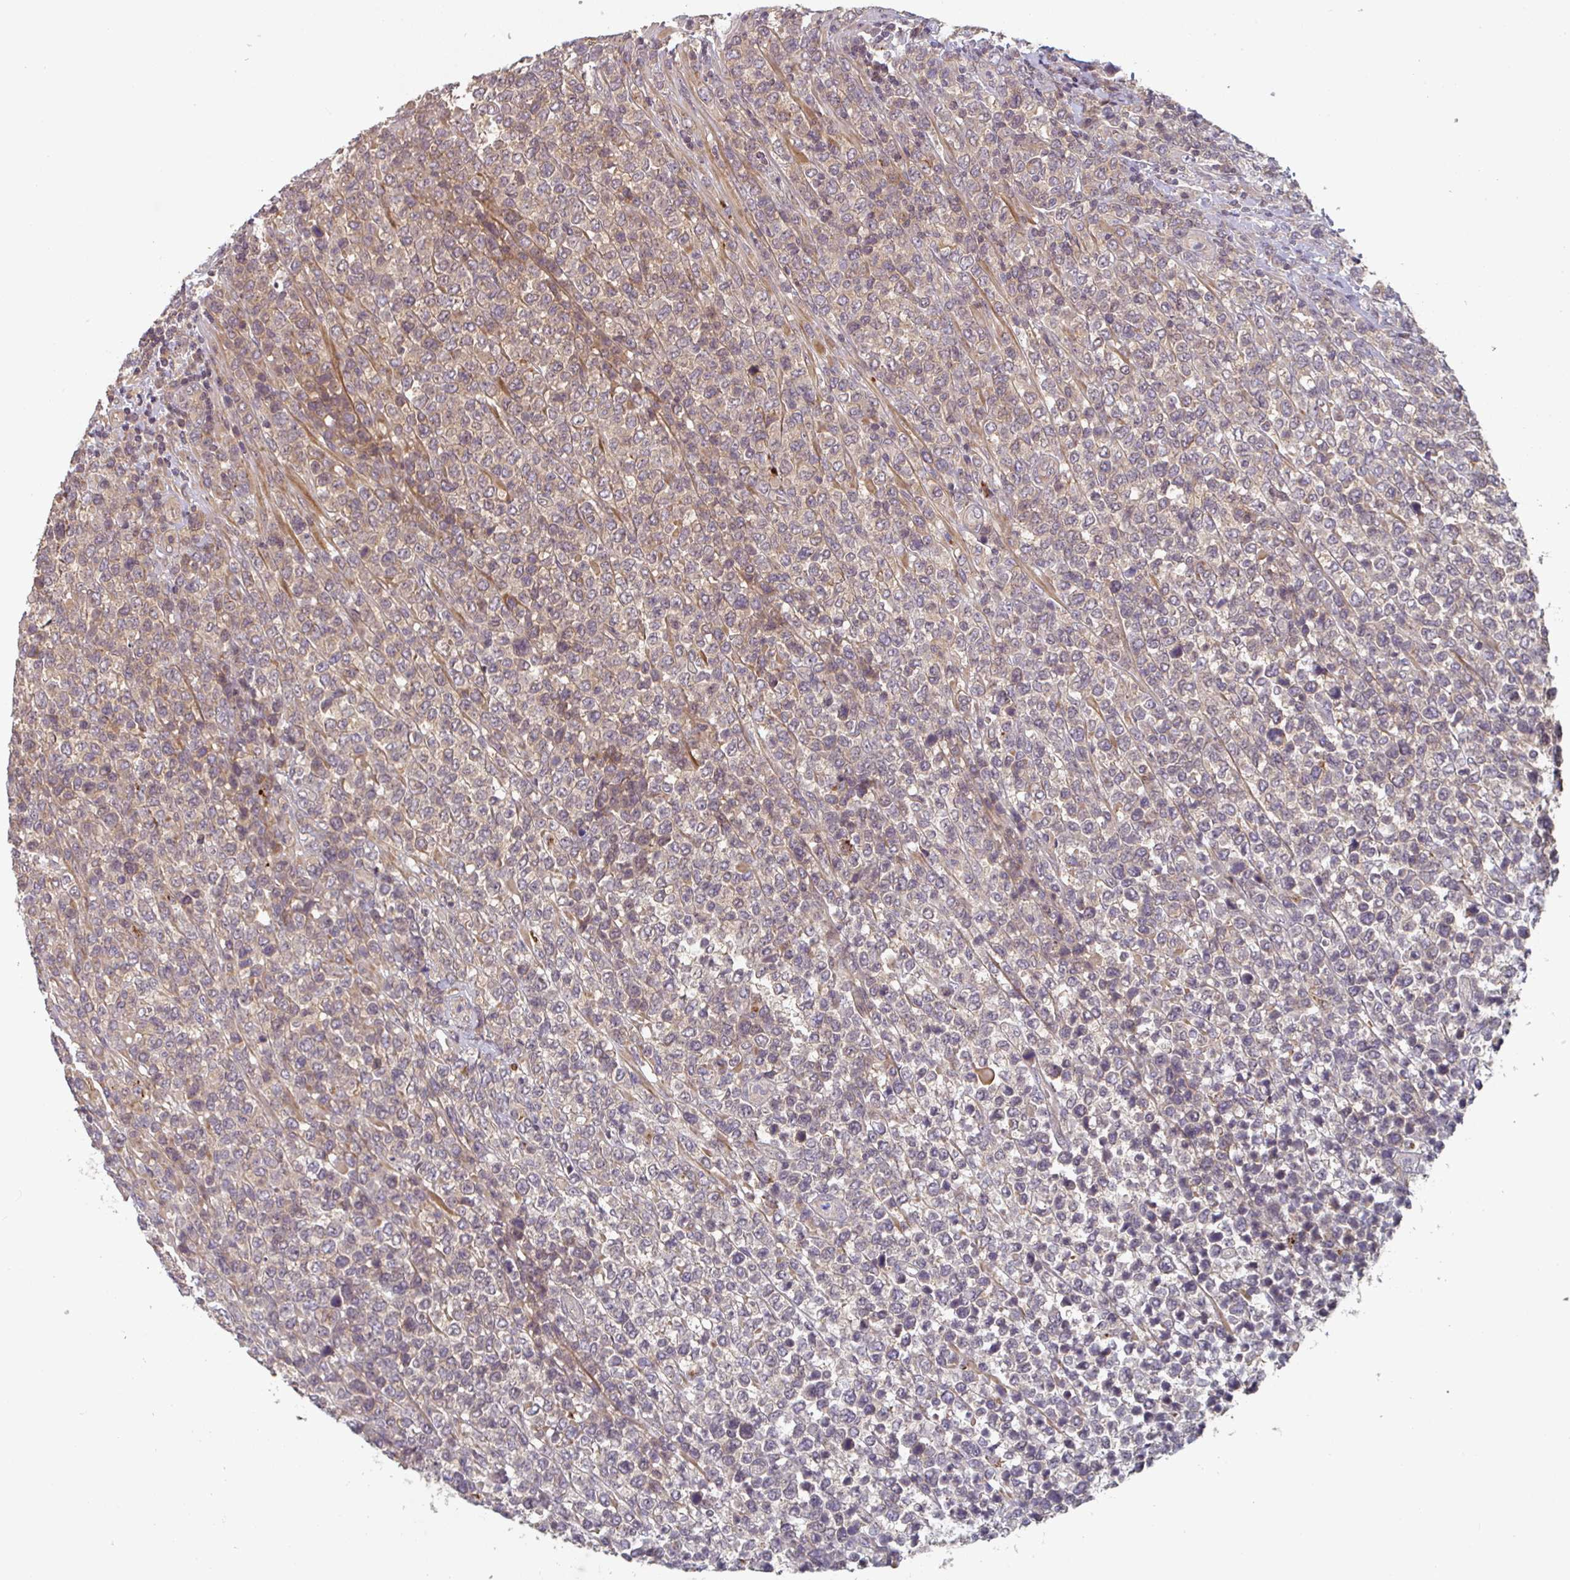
{"staining": {"intensity": "weak", "quantity": "25%-75%", "location": "cytoplasmic/membranous"}, "tissue": "lymphoma", "cell_type": "Tumor cells", "image_type": "cancer", "snomed": [{"axis": "morphology", "description": "Malignant lymphoma, non-Hodgkin's type, High grade"}, {"axis": "topography", "description": "Soft tissue"}], "caption": "This histopathology image shows immunohistochemistry staining of human malignant lymphoma, non-Hodgkin's type (high-grade), with low weak cytoplasmic/membranous expression in approximately 25%-75% of tumor cells.", "gene": "RANGRF", "patient": {"sex": "female", "age": 56}}